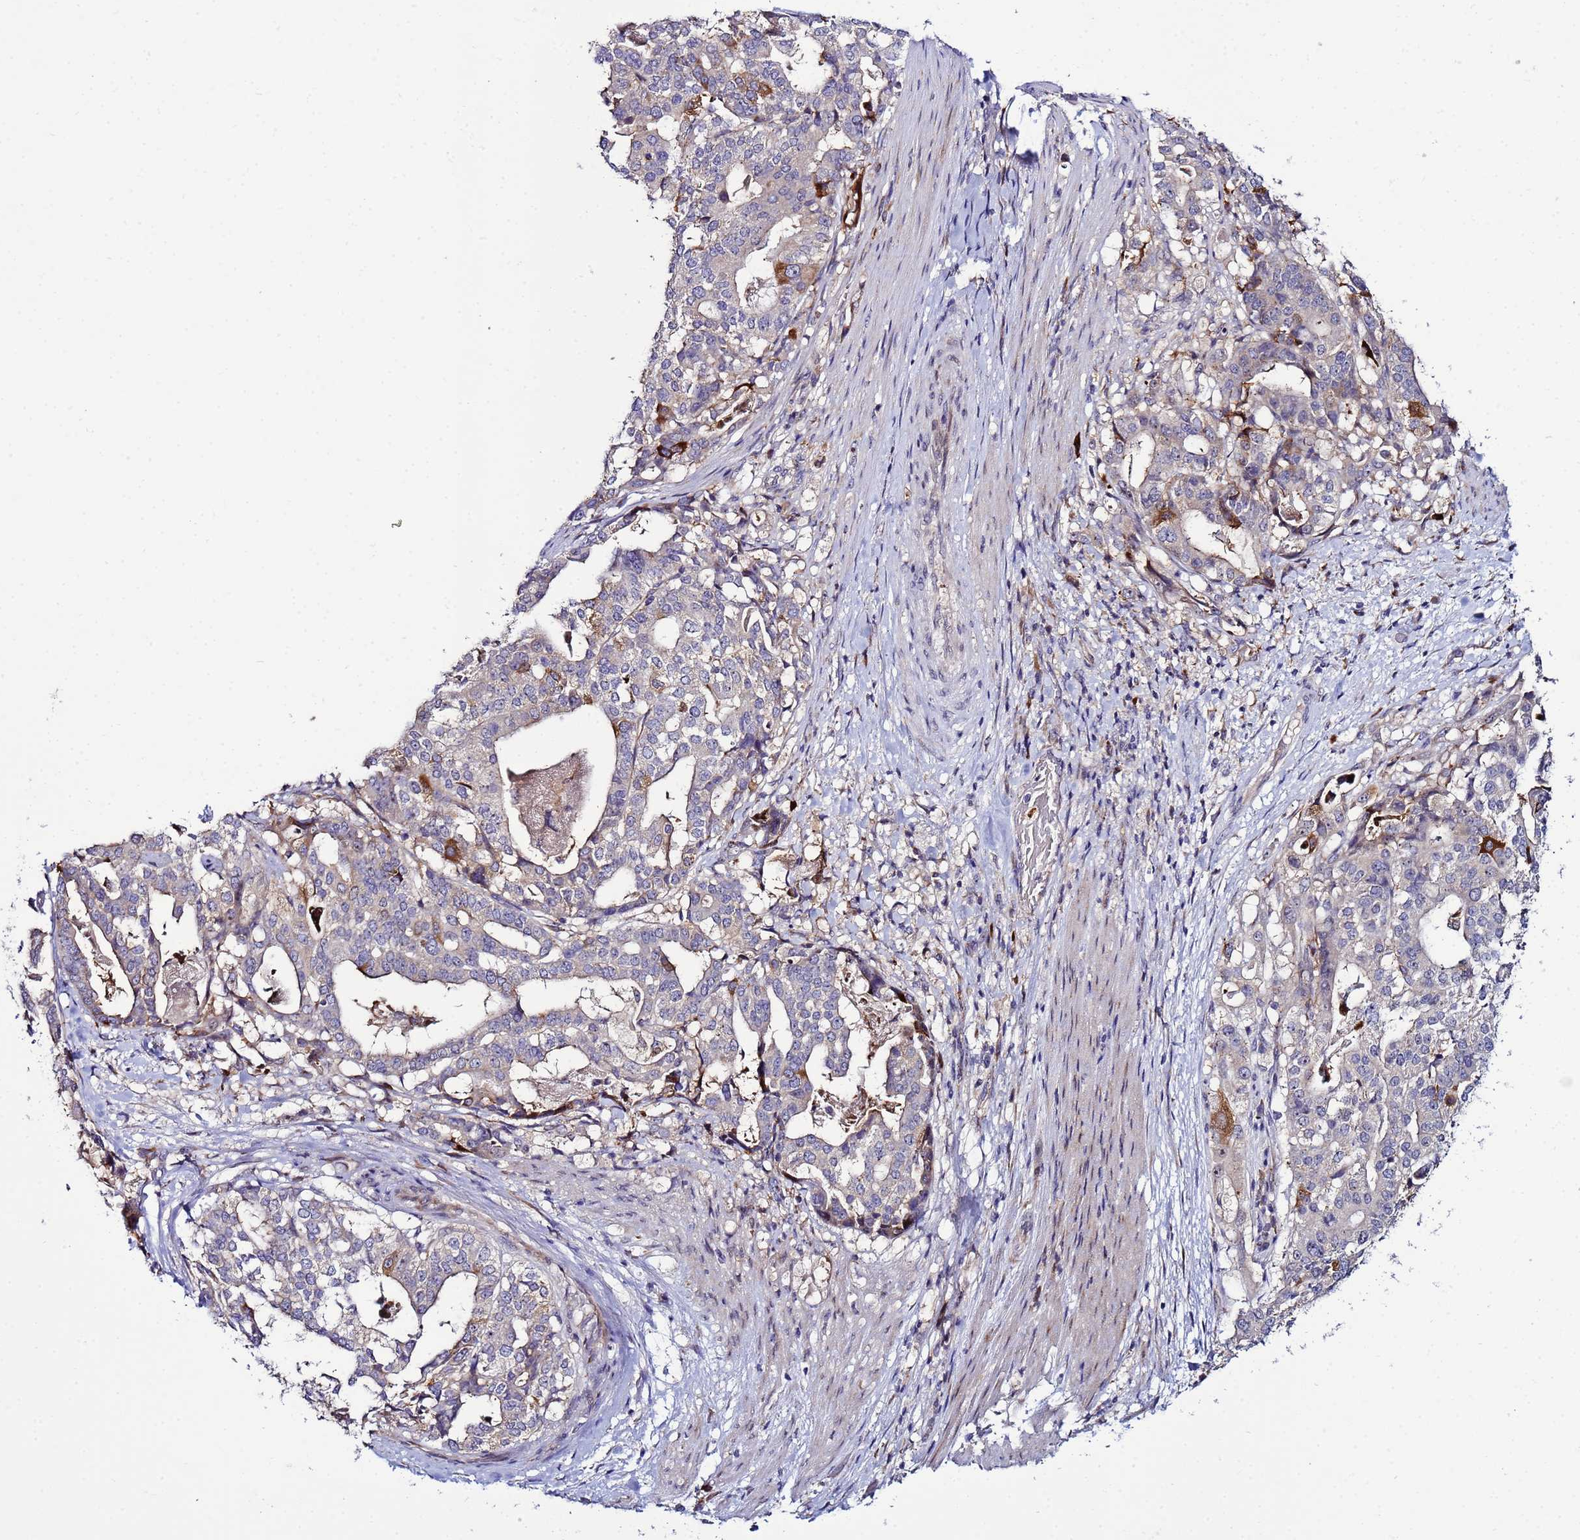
{"staining": {"intensity": "strong", "quantity": "<25%", "location": "cytoplasmic/membranous"}, "tissue": "stomach cancer", "cell_type": "Tumor cells", "image_type": "cancer", "snomed": [{"axis": "morphology", "description": "Adenocarcinoma, NOS"}, {"axis": "topography", "description": "Stomach"}], "caption": "Stomach adenocarcinoma was stained to show a protein in brown. There is medium levels of strong cytoplasmic/membranous positivity in approximately <25% of tumor cells. The staining was performed using DAB (3,3'-diaminobenzidine), with brown indicating positive protein expression. Nuclei are stained blue with hematoxylin.", "gene": "NOL8", "patient": {"sex": "male", "age": 48}}